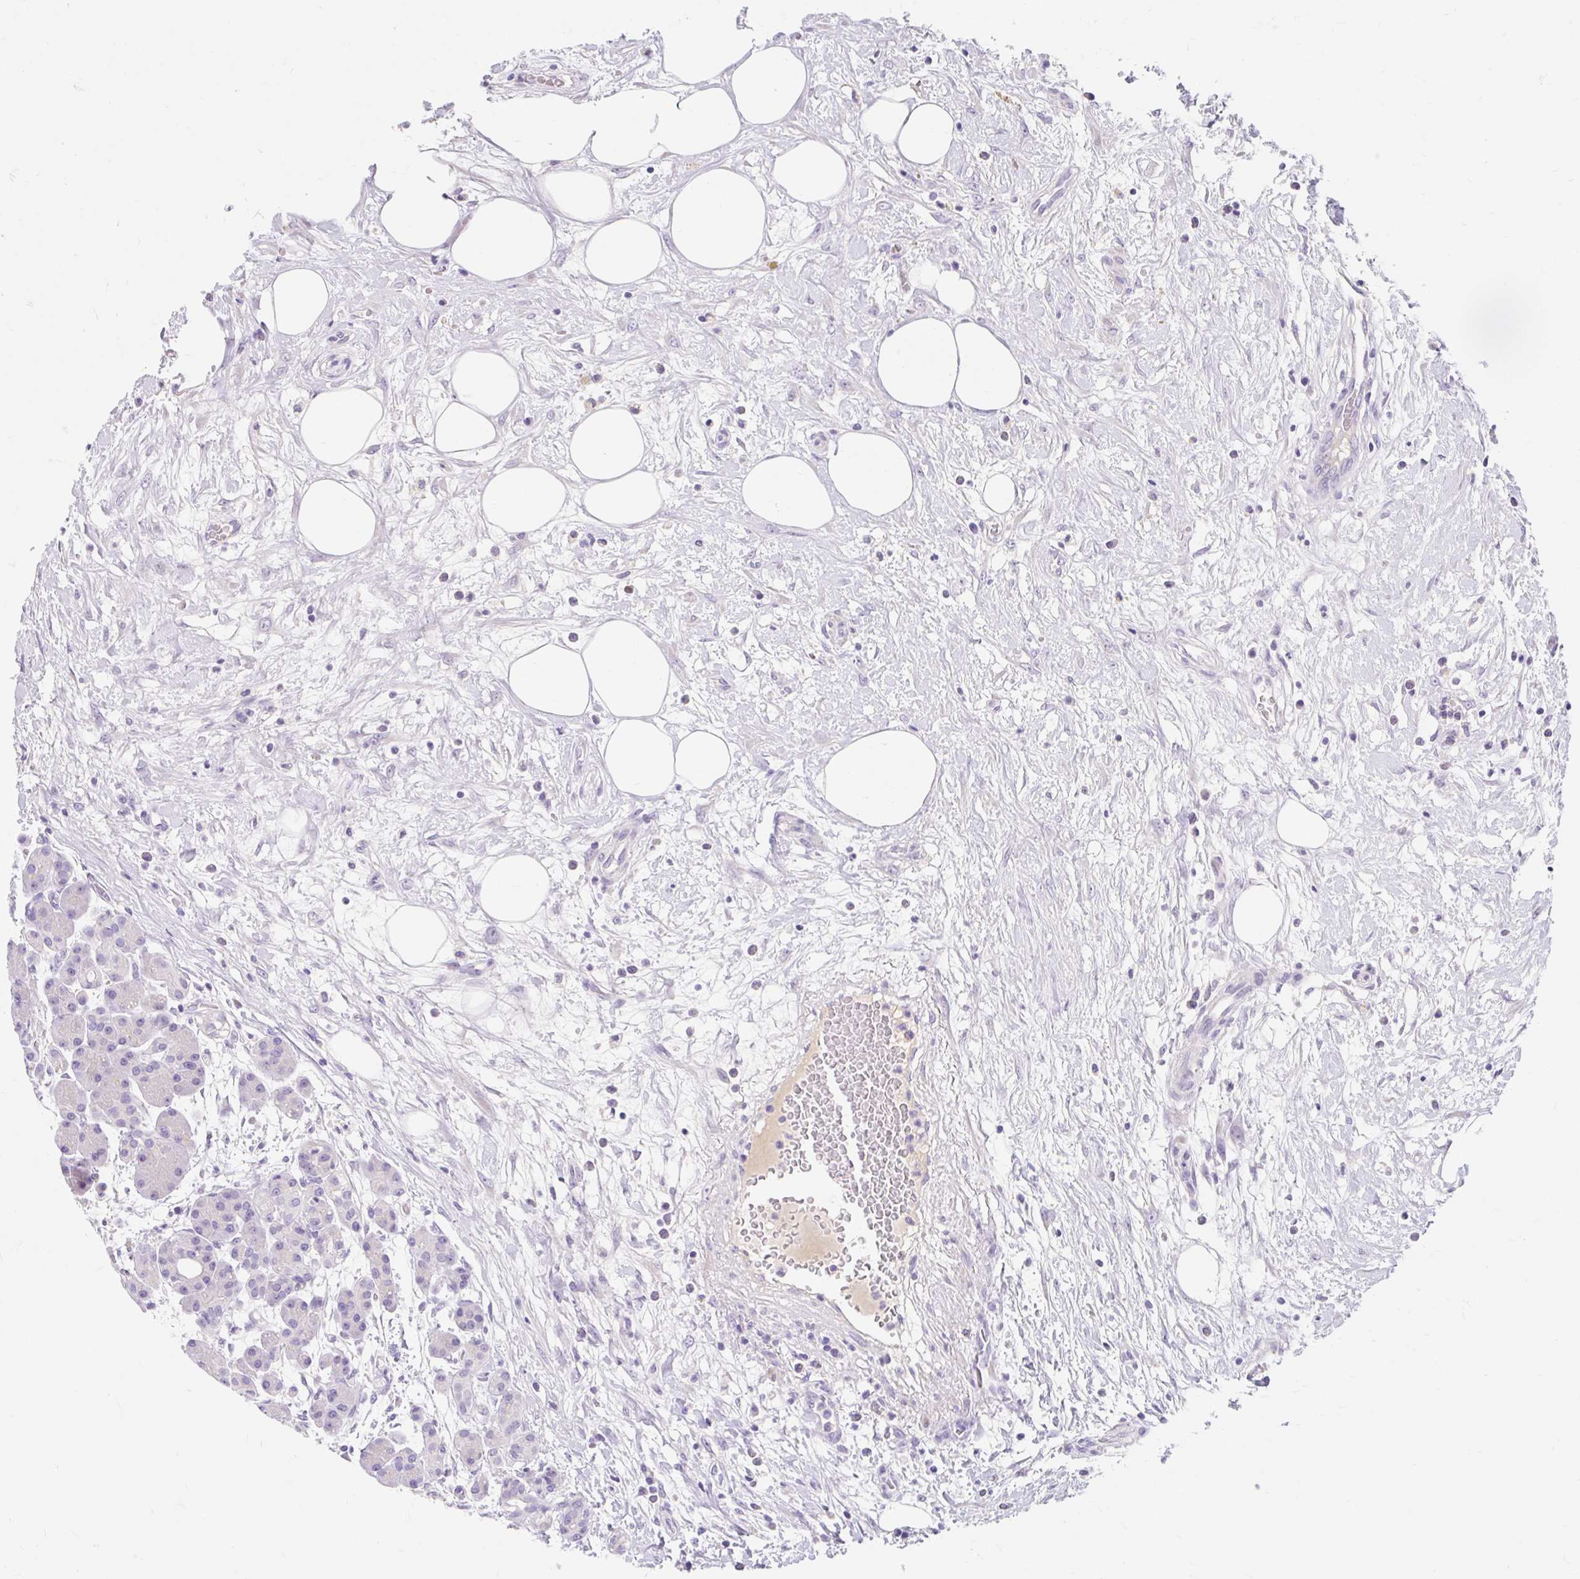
{"staining": {"intensity": "negative", "quantity": "none", "location": "none"}, "tissue": "pancreas", "cell_type": "Exocrine glandular cells", "image_type": "normal", "snomed": [{"axis": "morphology", "description": "Normal tissue, NOS"}, {"axis": "topography", "description": "Pancreas"}], "caption": "DAB (3,3'-diaminobenzidine) immunohistochemical staining of benign pancreas displays no significant positivity in exocrine glandular cells.", "gene": "SLC28A1", "patient": {"sex": "male", "age": 63}}